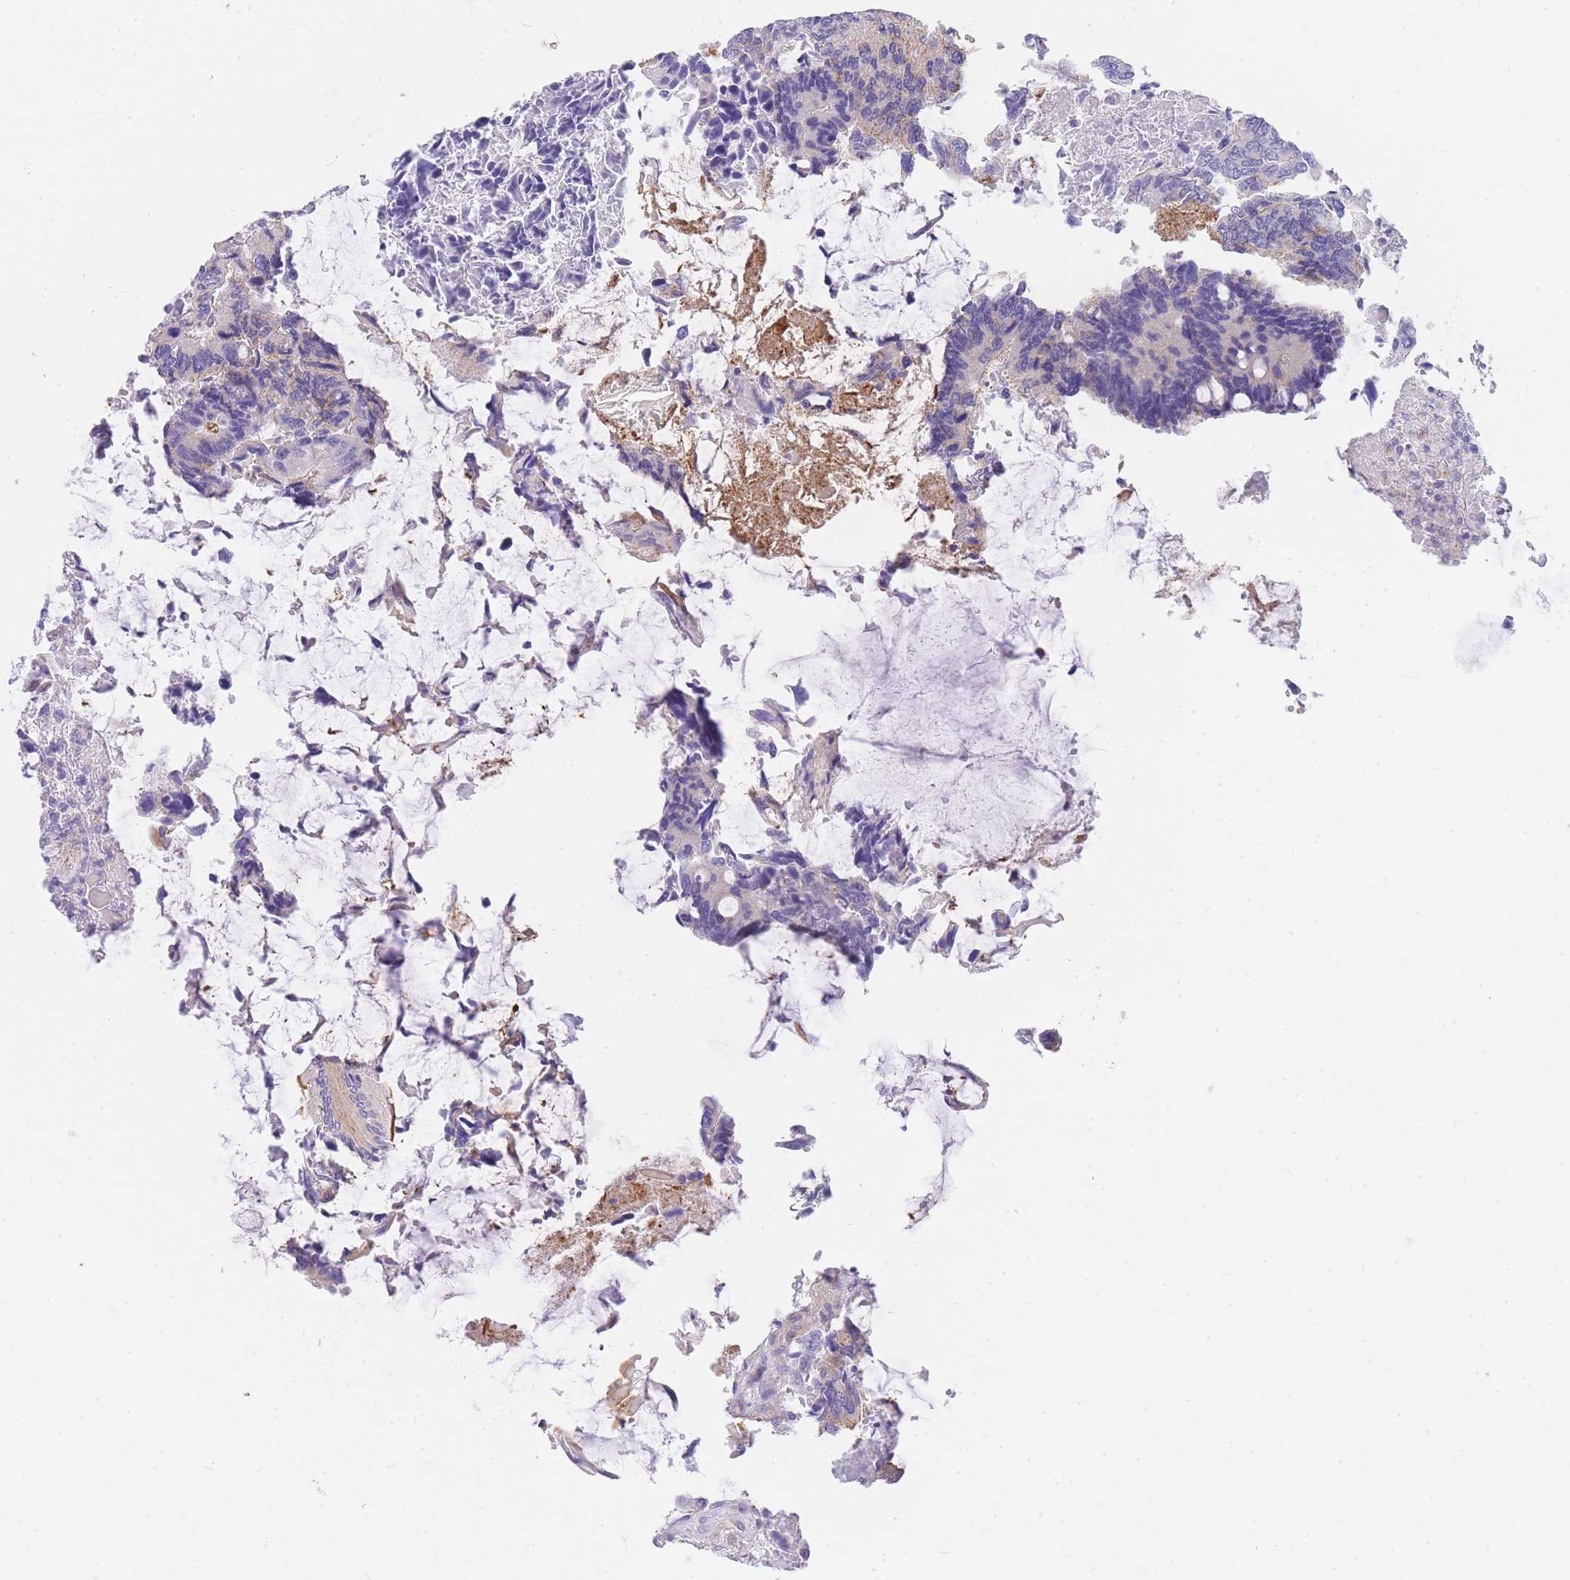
{"staining": {"intensity": "negative", "quantity": "none", "location": "none"}, "tissue": "colorectal cancer", "cell_type": "Tumor cells", "image_type": "cancer", "snomed": [{"axis": "morphology", "description": "Adenocarcinoma, NOS"}, {"axis": "topography", "description": "Colon"}], "caption": "Immunohistochemistry micrograph of human colorectal adenocarcinoma stained for a protein (brown), which exhibits no positivity in tumor cells. The staining is performed using DAB brown chromogen with nuclei counter-stained in using hematoxylin.", "gene": "SRSF12", "patient": {"sex": "male", "age": 87}}